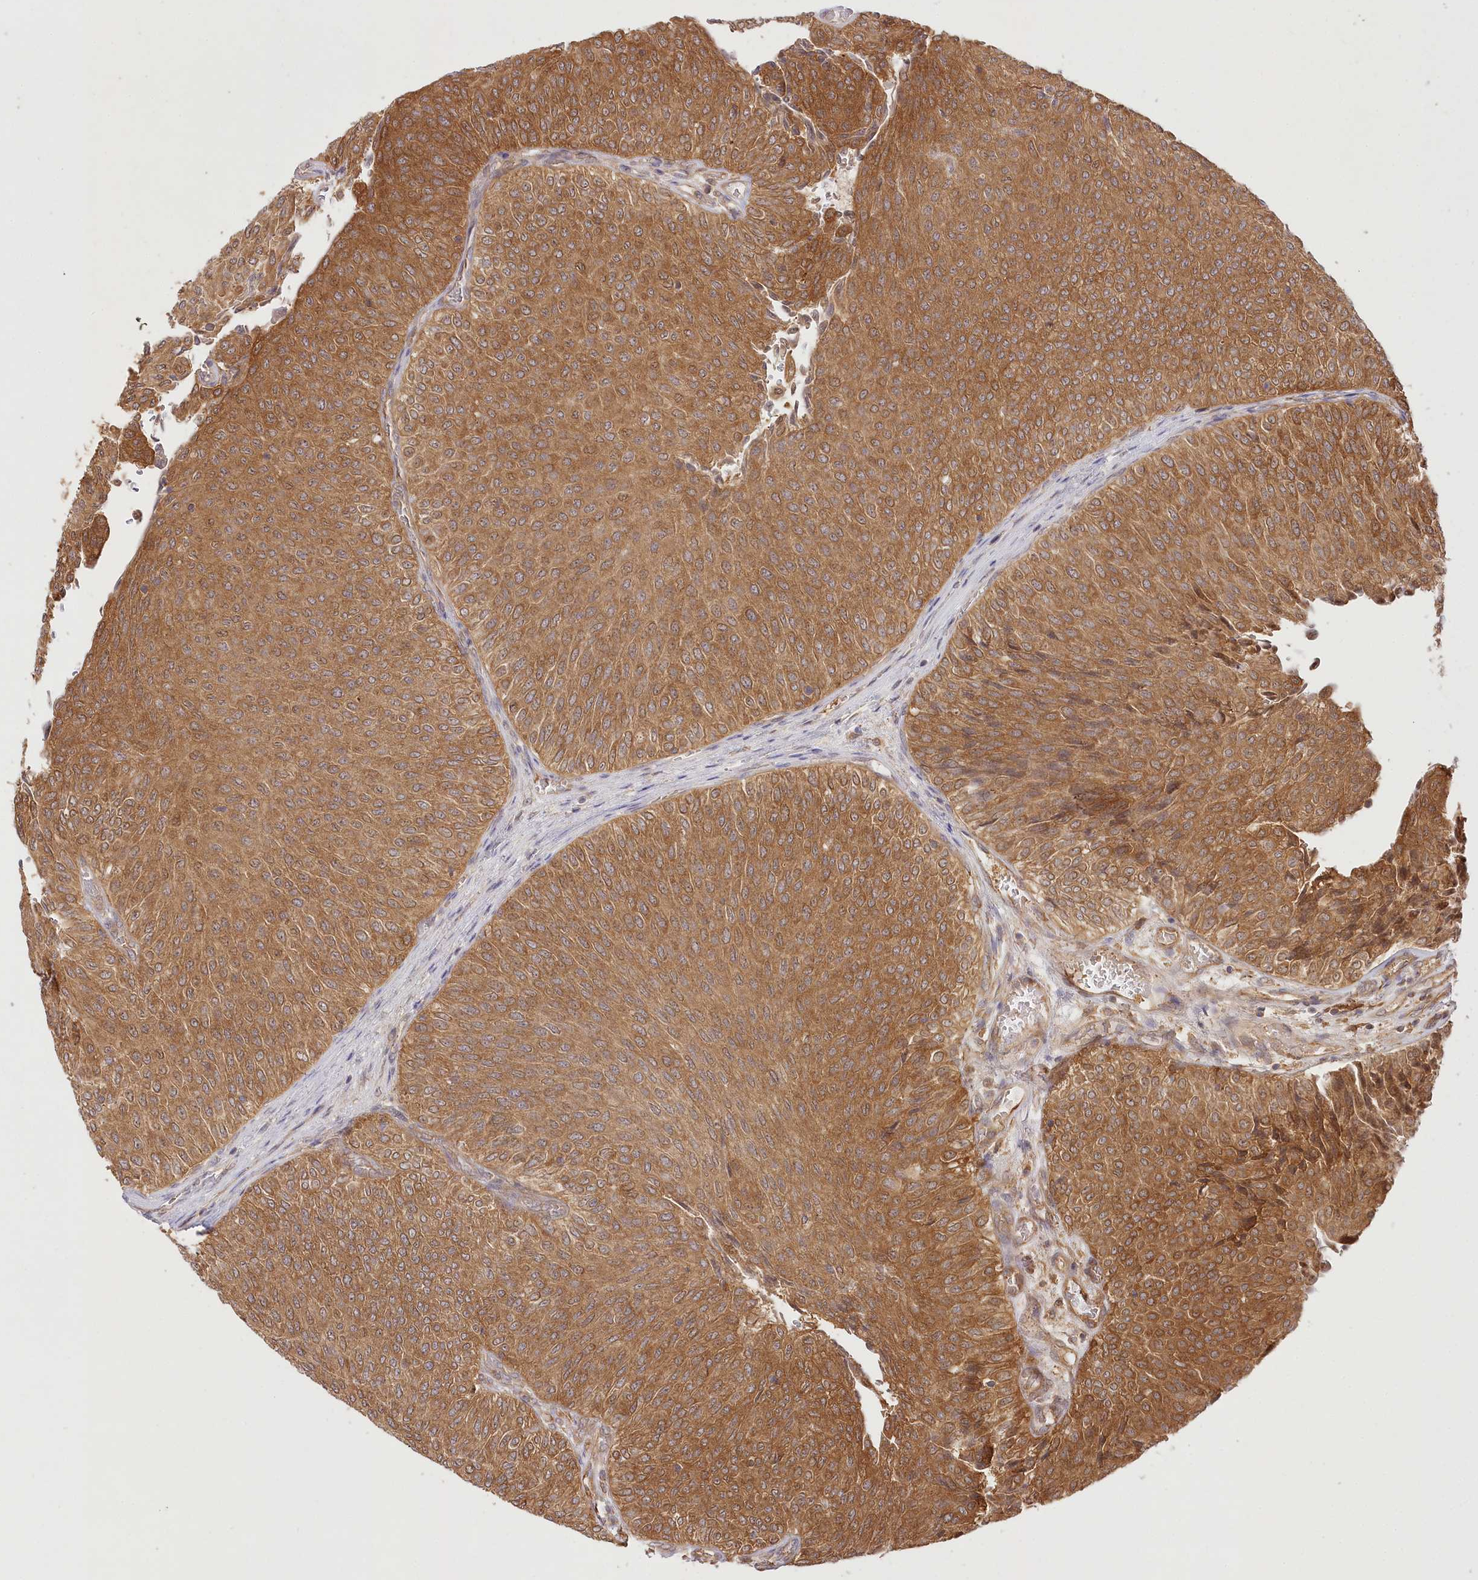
{"staining": {"intensity": "moderate", "quantity": ">75%", "location": "cytoplasmic/membranous"}, "tissue": "urothelial cancer", "cell_type": "Tumor cells", "image_type": "cancer", "snomed": [{"axis": "morphology", "description": "Urothelial carcinoma, Low grade"}, {"axis": "topography", "description": "Urinary bladder"}], "caption": "IHC staining of urothelial cancer, which demonstrates medium levels of moderate cytoplasmic/membranous expression in about >75% of tumor cells indicating moderate cytoplasmic/membranous protein expression. The staining was performed using DAB (brown) for protein detection and nuclei were counterstained in hematoxylin (blue).", "gene": "INPP4B", "patient": {"sex": "male", "age": 78}}